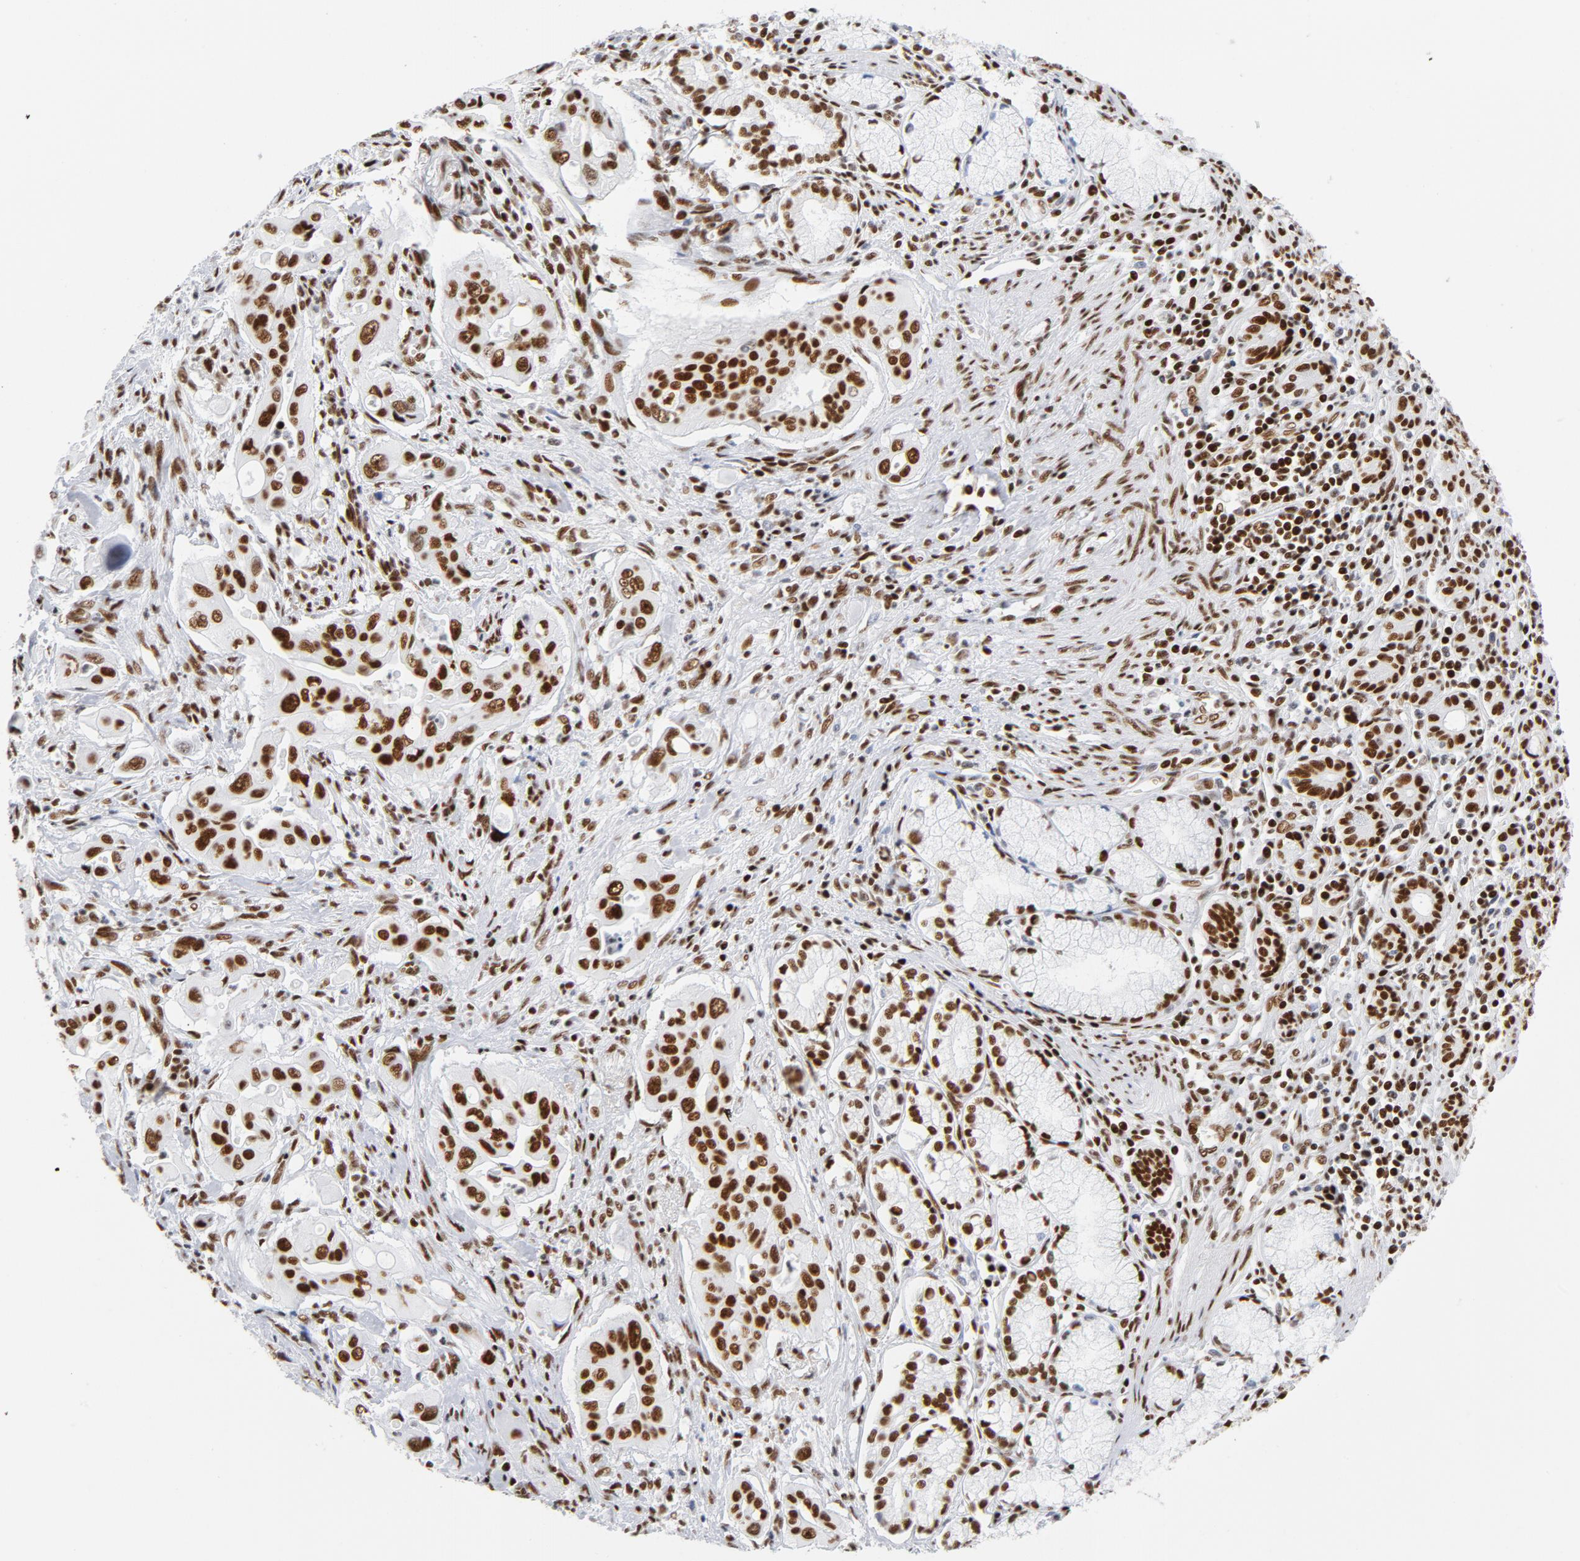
{"staining": {"intensity": "strong", "quantity": ">75%", "location": "nuclear"}, "tissue": "pancreatic cancer", "cell_type": "Tumor cells", "image_type": "cancer", "snomed": [{"axis": "morphology", "description": "Adenocarcinoma, NOS"}, {"axis": "topography", "description": "Pancreas"}], "caption": "Adenocarcinoma (pancreatic) stained for a protein (brown) displays strong nuclear positive staining in approximately >75% of tumor cells.", "gene": "XRCC5", "patient": {"sex": "male", "age": 77}}